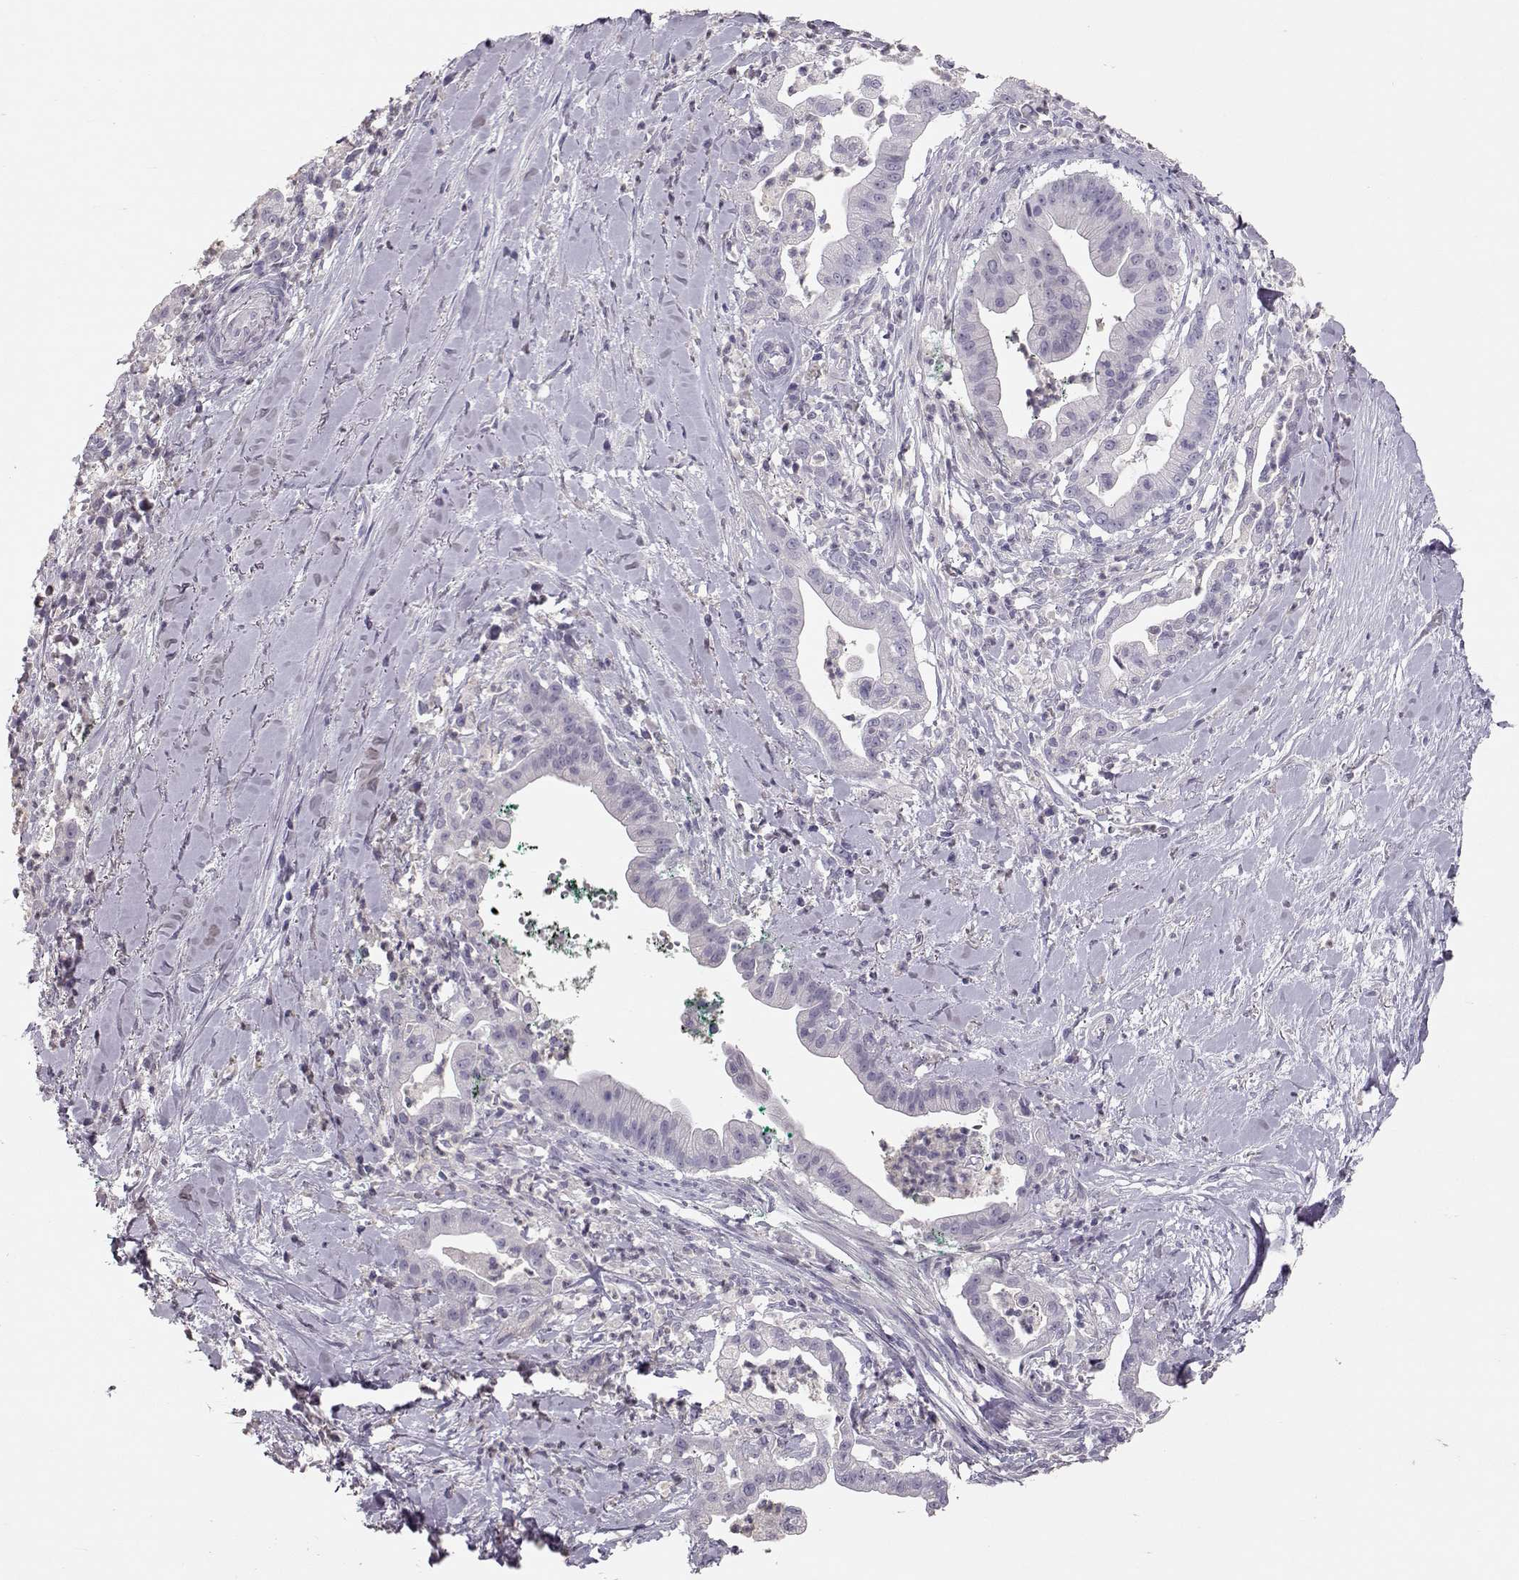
{"staining": {"intensity": "negative", "quantity": "none", "location": "none"}, "tissue": "pancreatic cancer", "cell_type": "Tumor cells", "image_type": "cancer", "snomed": [{"axis": "morphology", "description": "Normal tissue, NOS"}, {"axis": "morphology", "description": "Adenocarcinoma, NOS"}, {"axis": "topography", "description": "Lymph node"}, {"axis": "topography", "description": "Pancreas"}], "caption": "Tumor cells are negative for protein expression in human adenocarcinoma (pancreatic).", "gene": "POU1F1", "patient": {"sex": "female", "age": 58}}